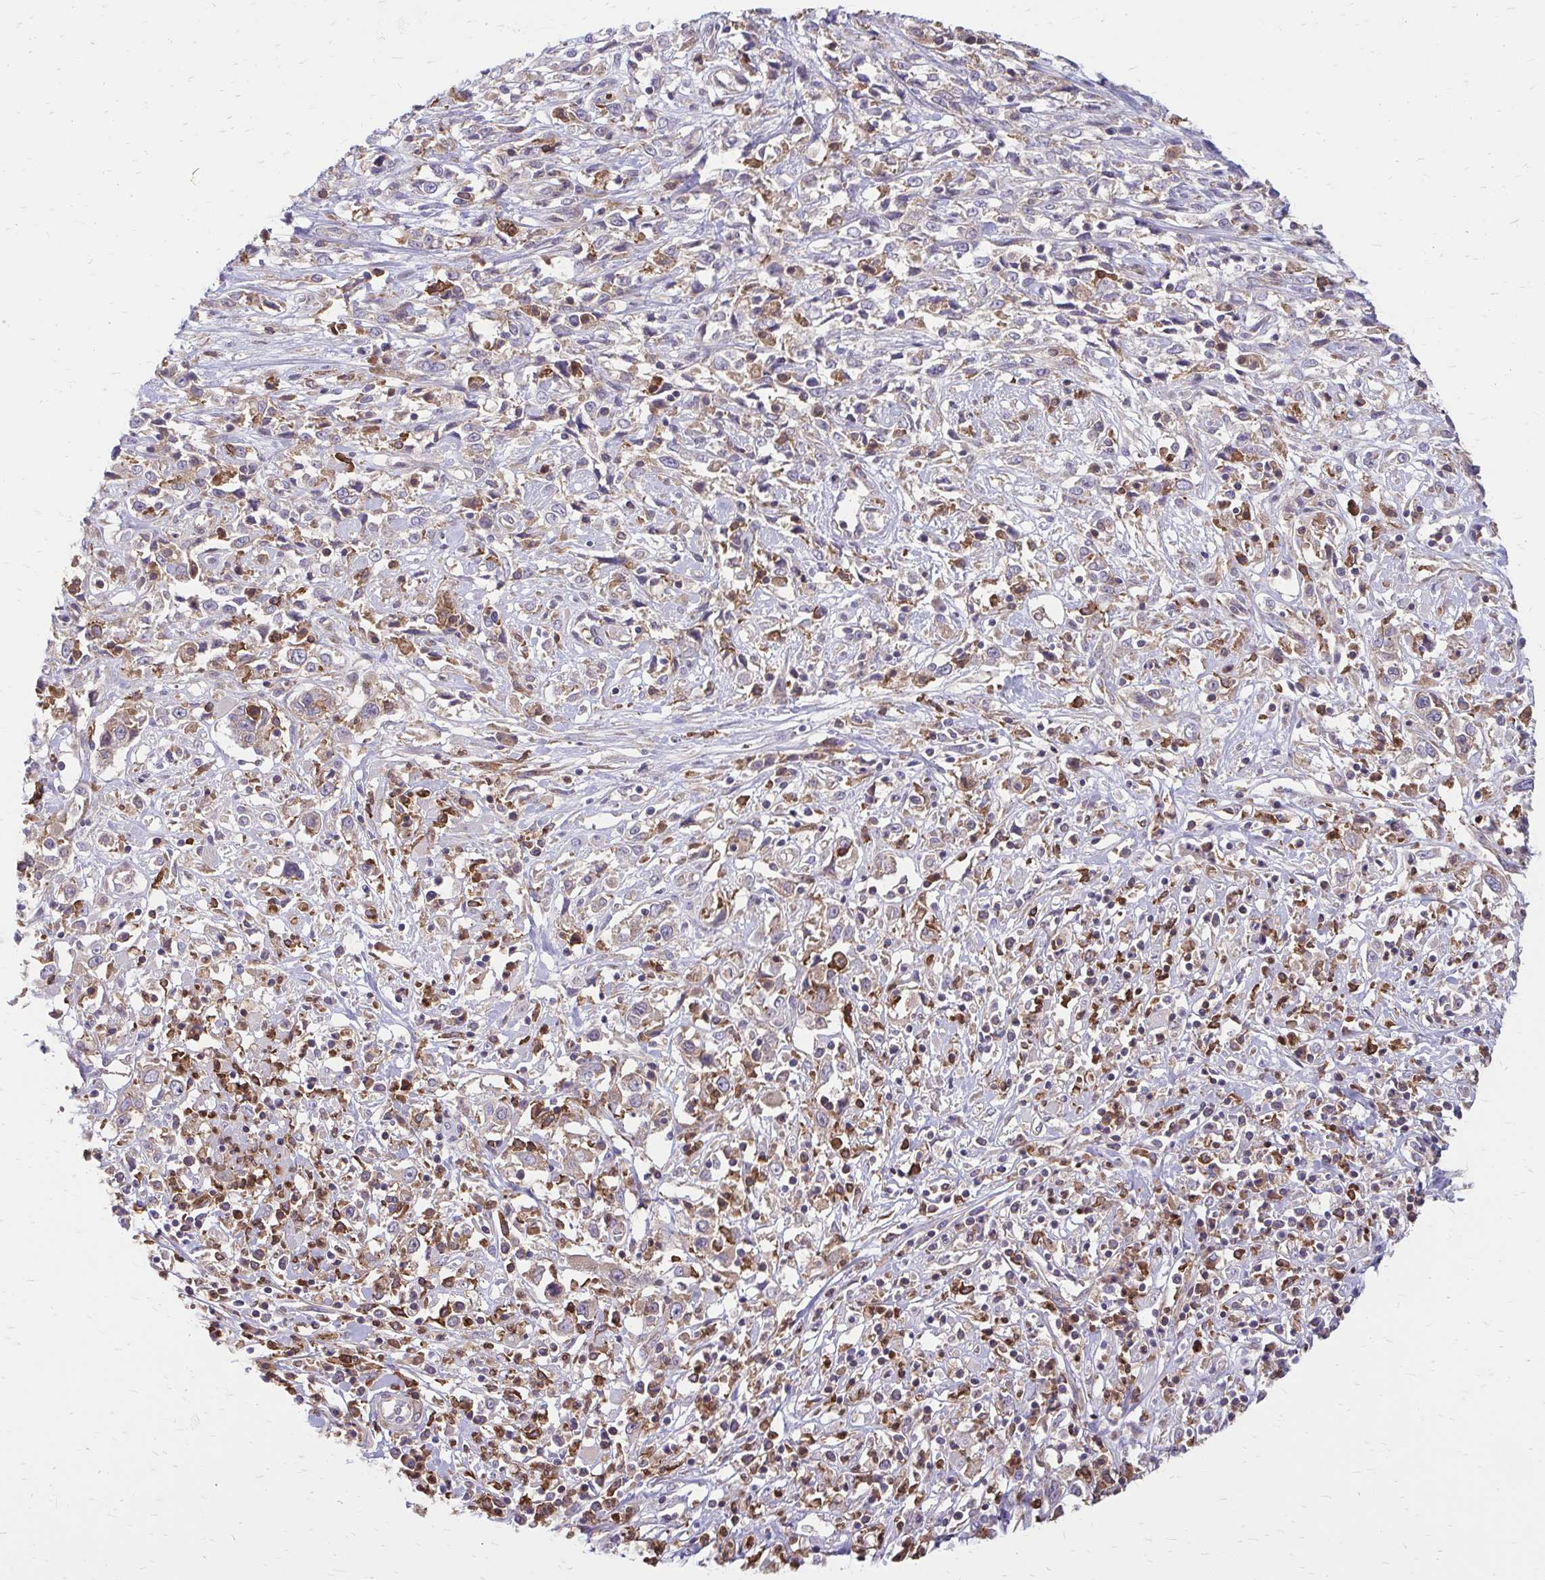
{"staining": {"intensity": "negative", "quantity": "none", "location": "none"}, "tissue": "cervical cancer", "cell_type": "Tumor cells", "image_type": "cancer", "snomed": [{"axis": "morphology", "description": "Adenocarcinoma, NOS"}, {"axis": "topography", "description": "Cervix"}], "caption": "Tumor cells show no significant expression in cervical cancer.", "gene": "ASAP1", "patient": {"sex": "female", "age": 40}}